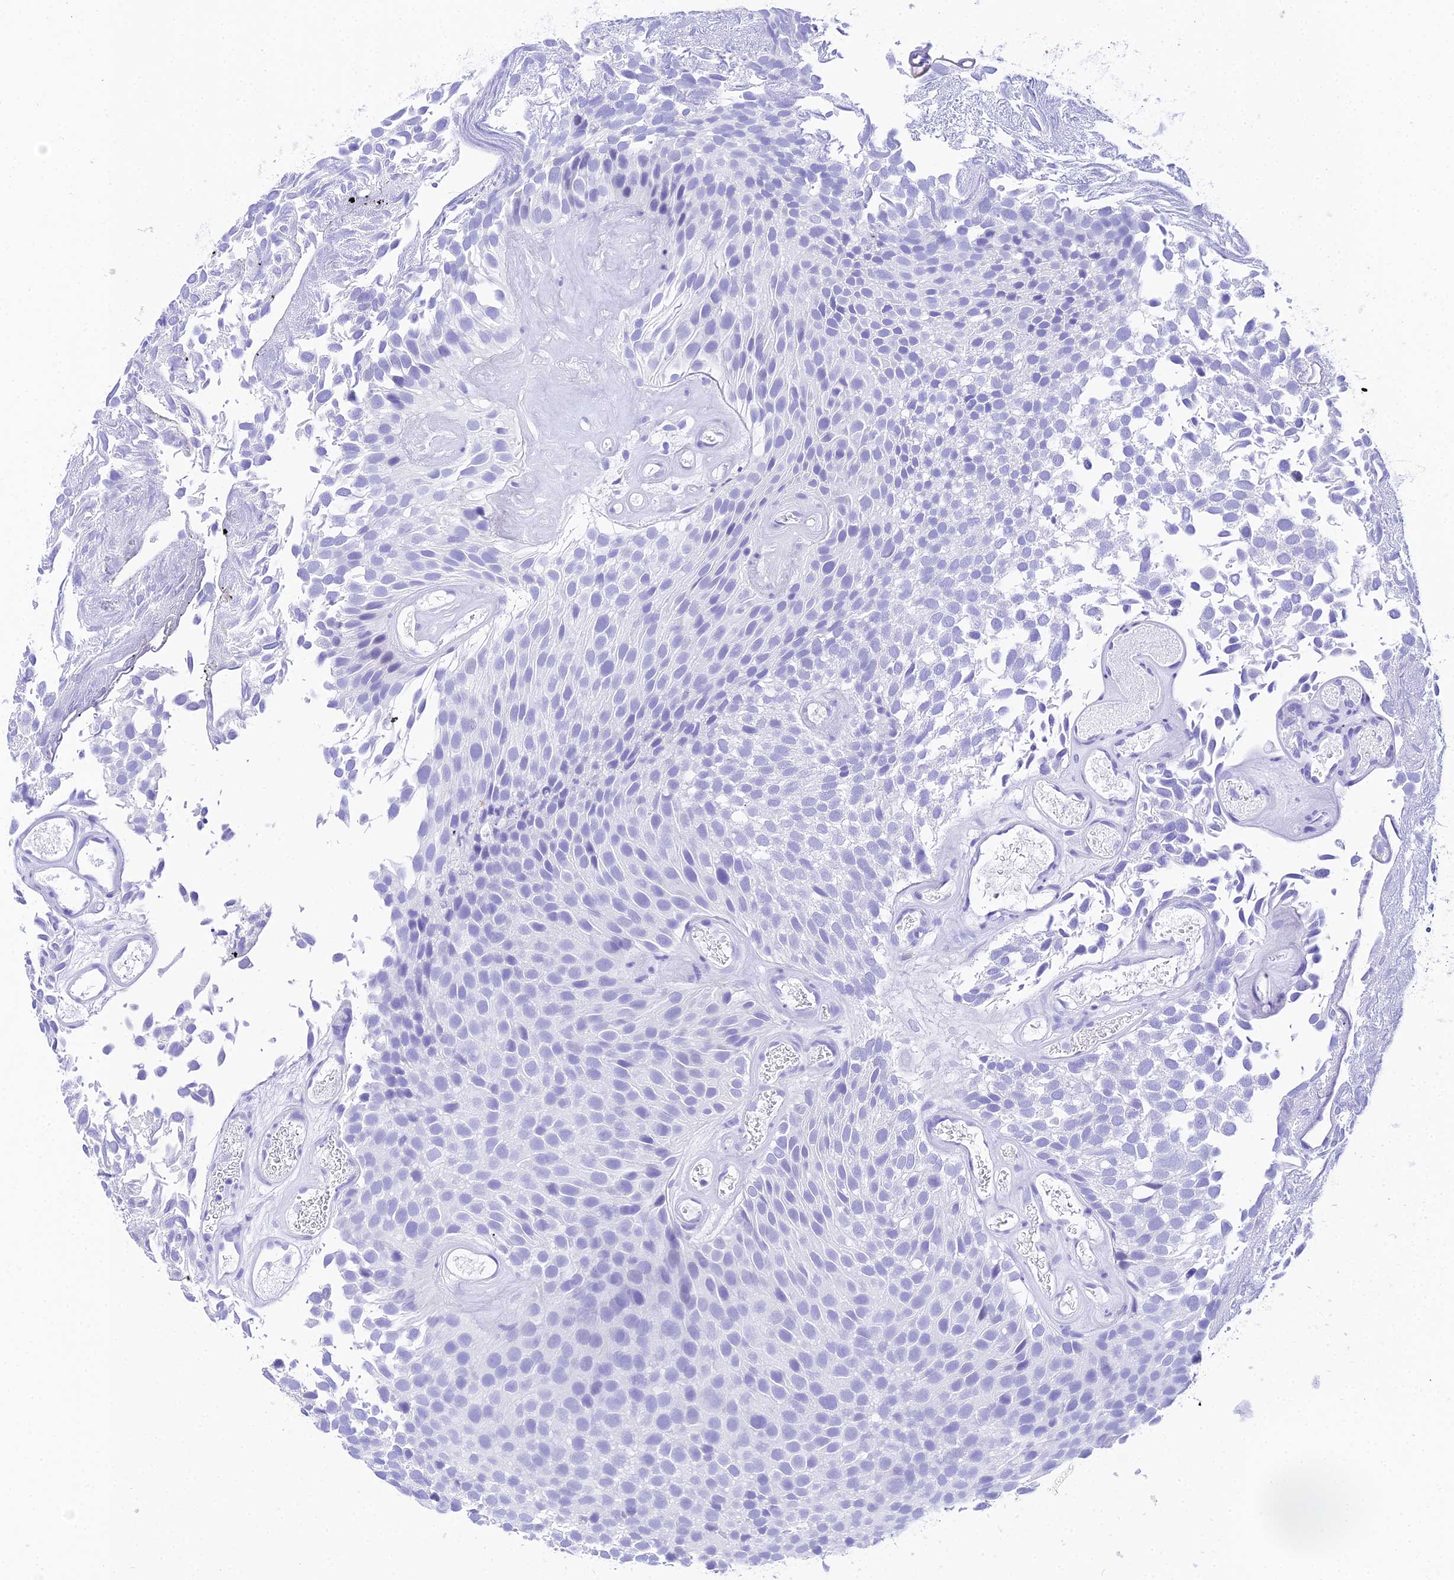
{"staining": {"intensity": "negative", "quantity": "none", "location": "none"}, "tissue": "urothelial cancer", "cell_type": "Tumor cells", "image_type": "cancer", "snomed": [{"axis": "morphology", "description": "Urothelial carcinoma, Low grade"}, {"axis": "topography", "description": "Urinary bladder"}], "caption": "This histopathology image is of urothelial cancer stained with IHC to label a protein in brown with the nuclei are counter-stained blue. There is no positivity in tumor cells. The staining is performed using DAB brown chromogen with nuclei counter-stained in using hematoxylin.", "gene": "TRMT44", "patient": {"sex": "male", "age": 89}}